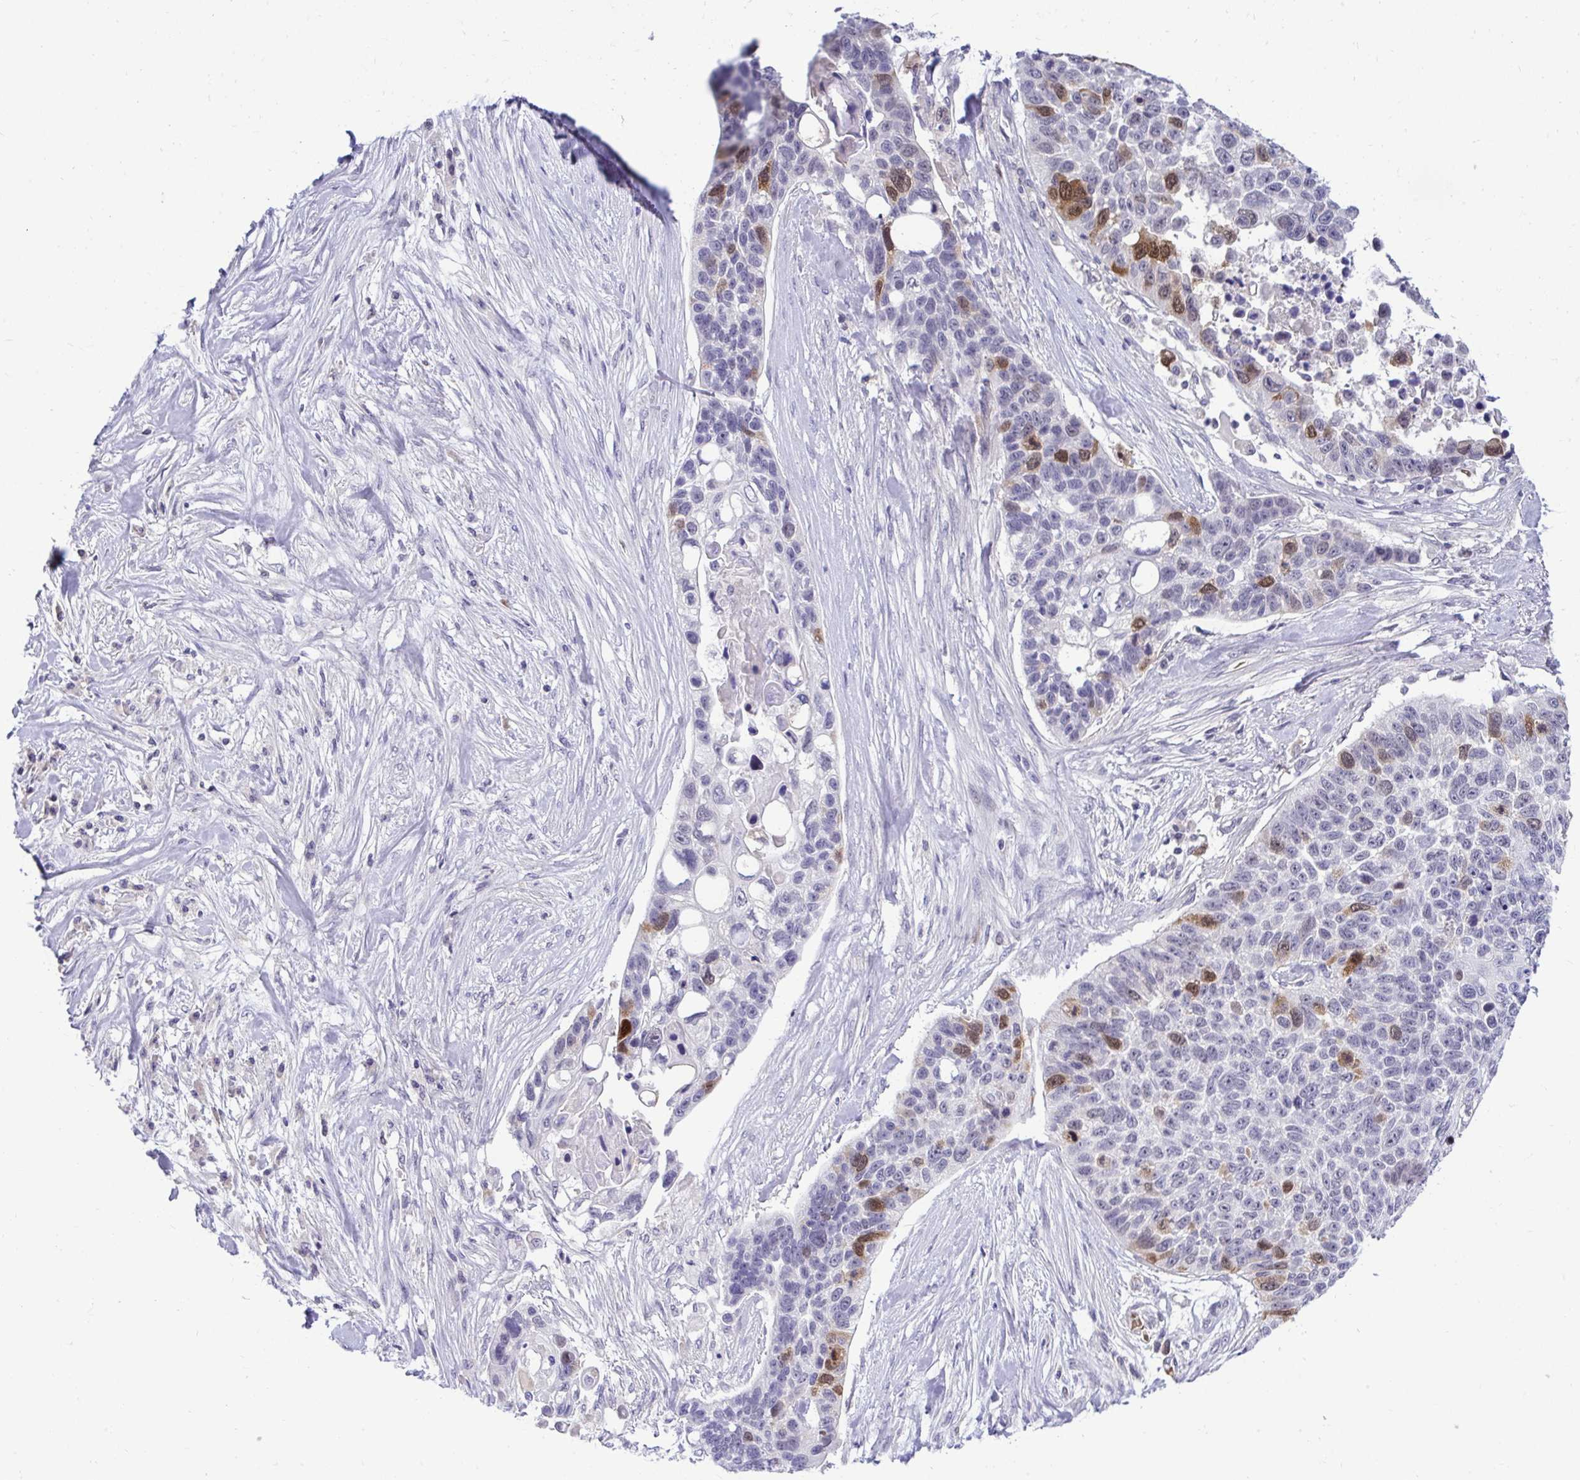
{"staining": {"intensity": "moderate", "quantity": "<25%", "location": "cytoplasmic/membranous,nuclear"}, "tissue": "lung cancer", "cell_type": "Tumor cells", "image_type": "cancer", "snomed": [{"axis": "morphology", "description": "Squamous cell carcinoma, NOS"}, {"axis": "topography", "description": "Lung"}], "caption": "Human squamous cell carcinoma (lung) stained with a brown dye displays moderate cytoplasmic/membranous and nuclear positive expression in approximately <25% of tumor cells.", "gene": "CDC20", "patient": {"sex": "male", "age": 62}}